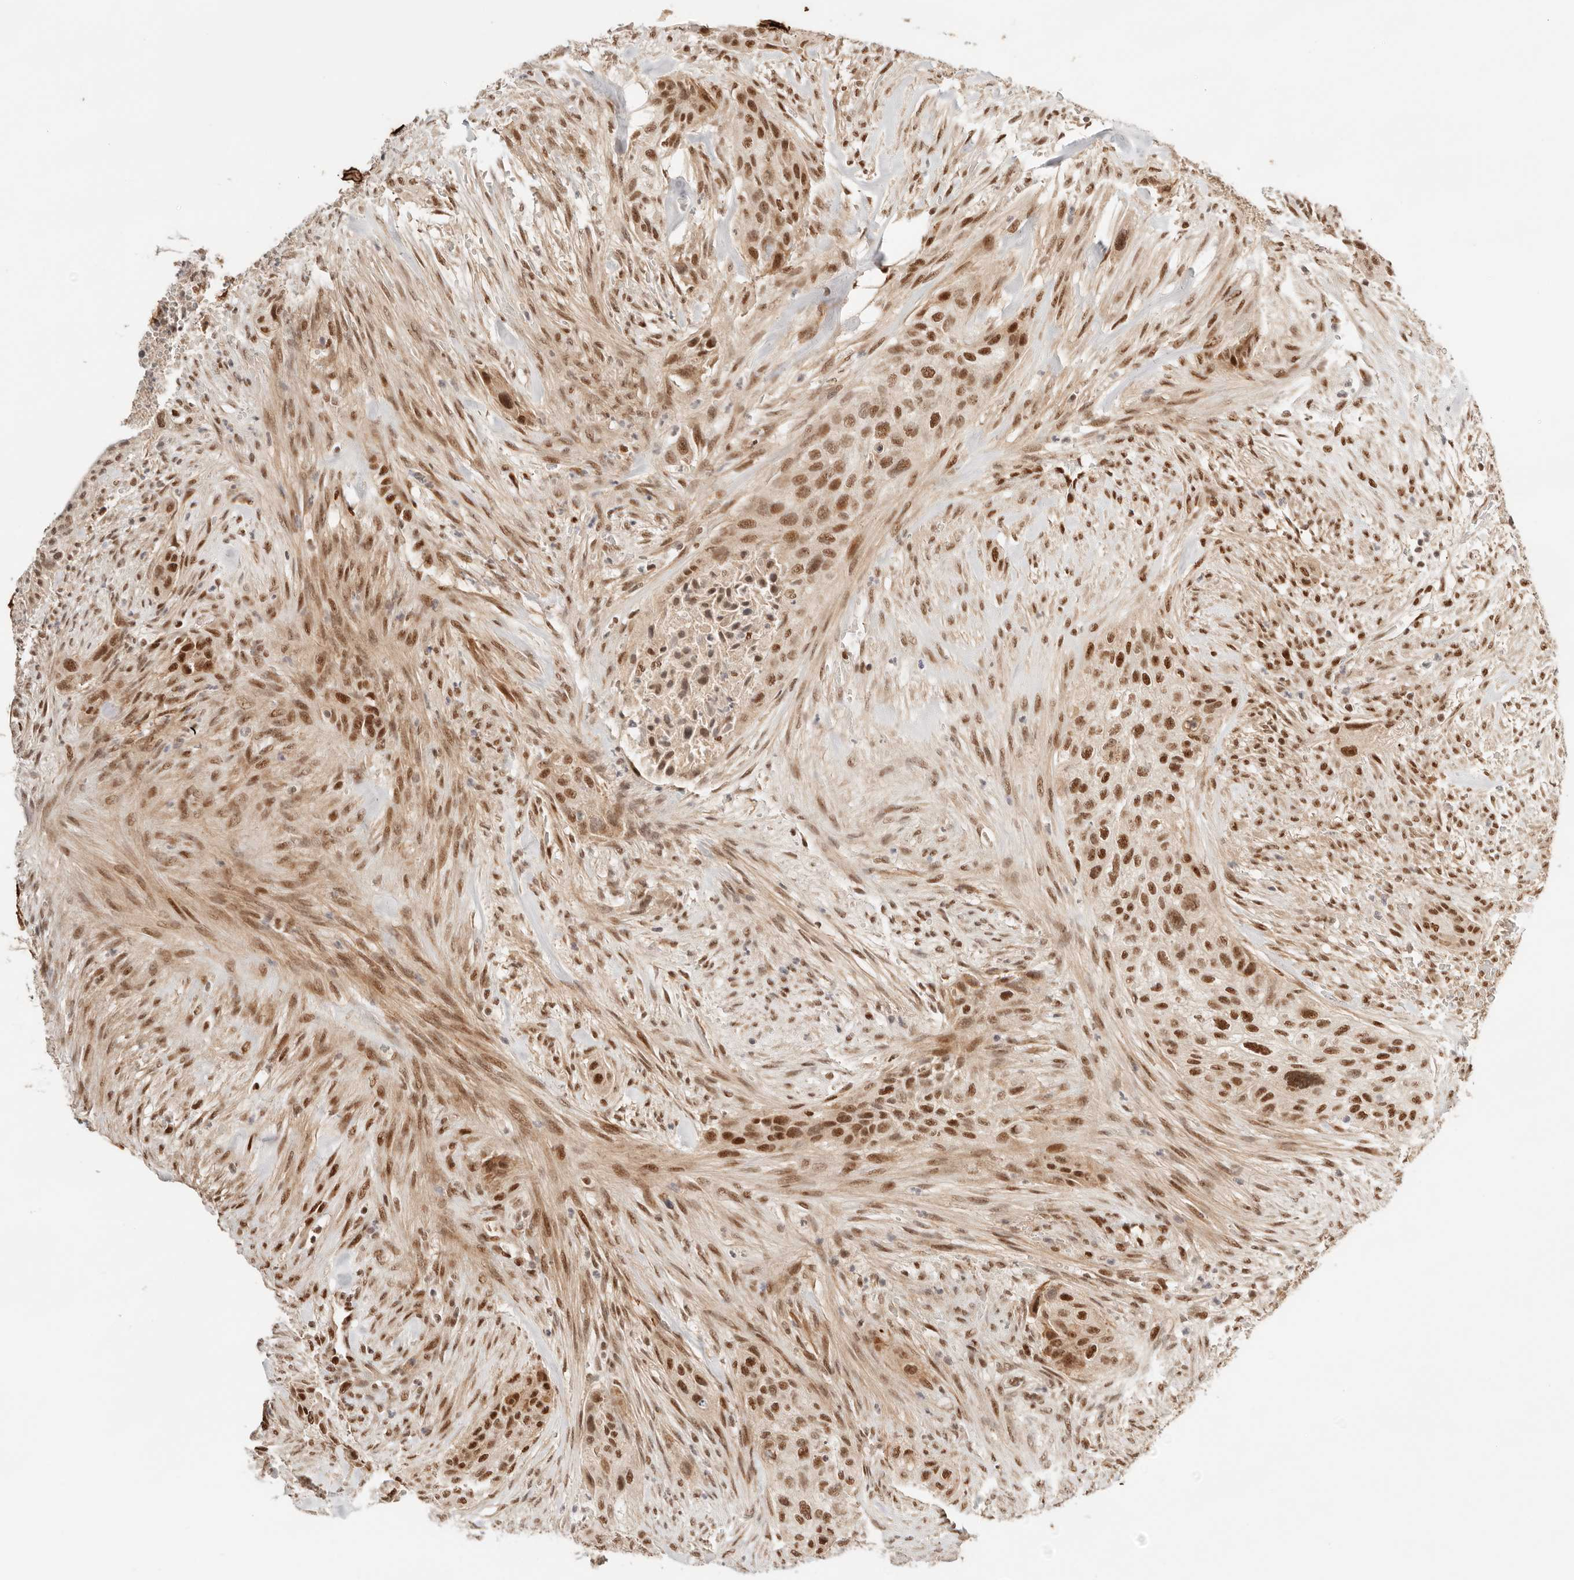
{"staining": {"intensity": "moderate", "quantity": ">75%", "location": "nuclear"}, "tissue": "urothelial cancer", "cell_type": "Tumor cells", "image_type": "cancer", "snomed": [{"axis": "morphology", "description": "Urothelial carcinoma, High grade"}, {"axis": "topography", "description": "Urinary bladder"}], "caption": "Urothelial cancer was stained to show a protein in brown. There is medium levels of moderate nuclear expression in approximately >75% of tumor cells. The staining was performed using DAB (3,3'-diaminobenzidine), with brown indicating positive protein expression. Nuclei are stained blue with hematoxylin.", "gene": "GTF2E2", "patient": {"sex": "male", "age": 35}}